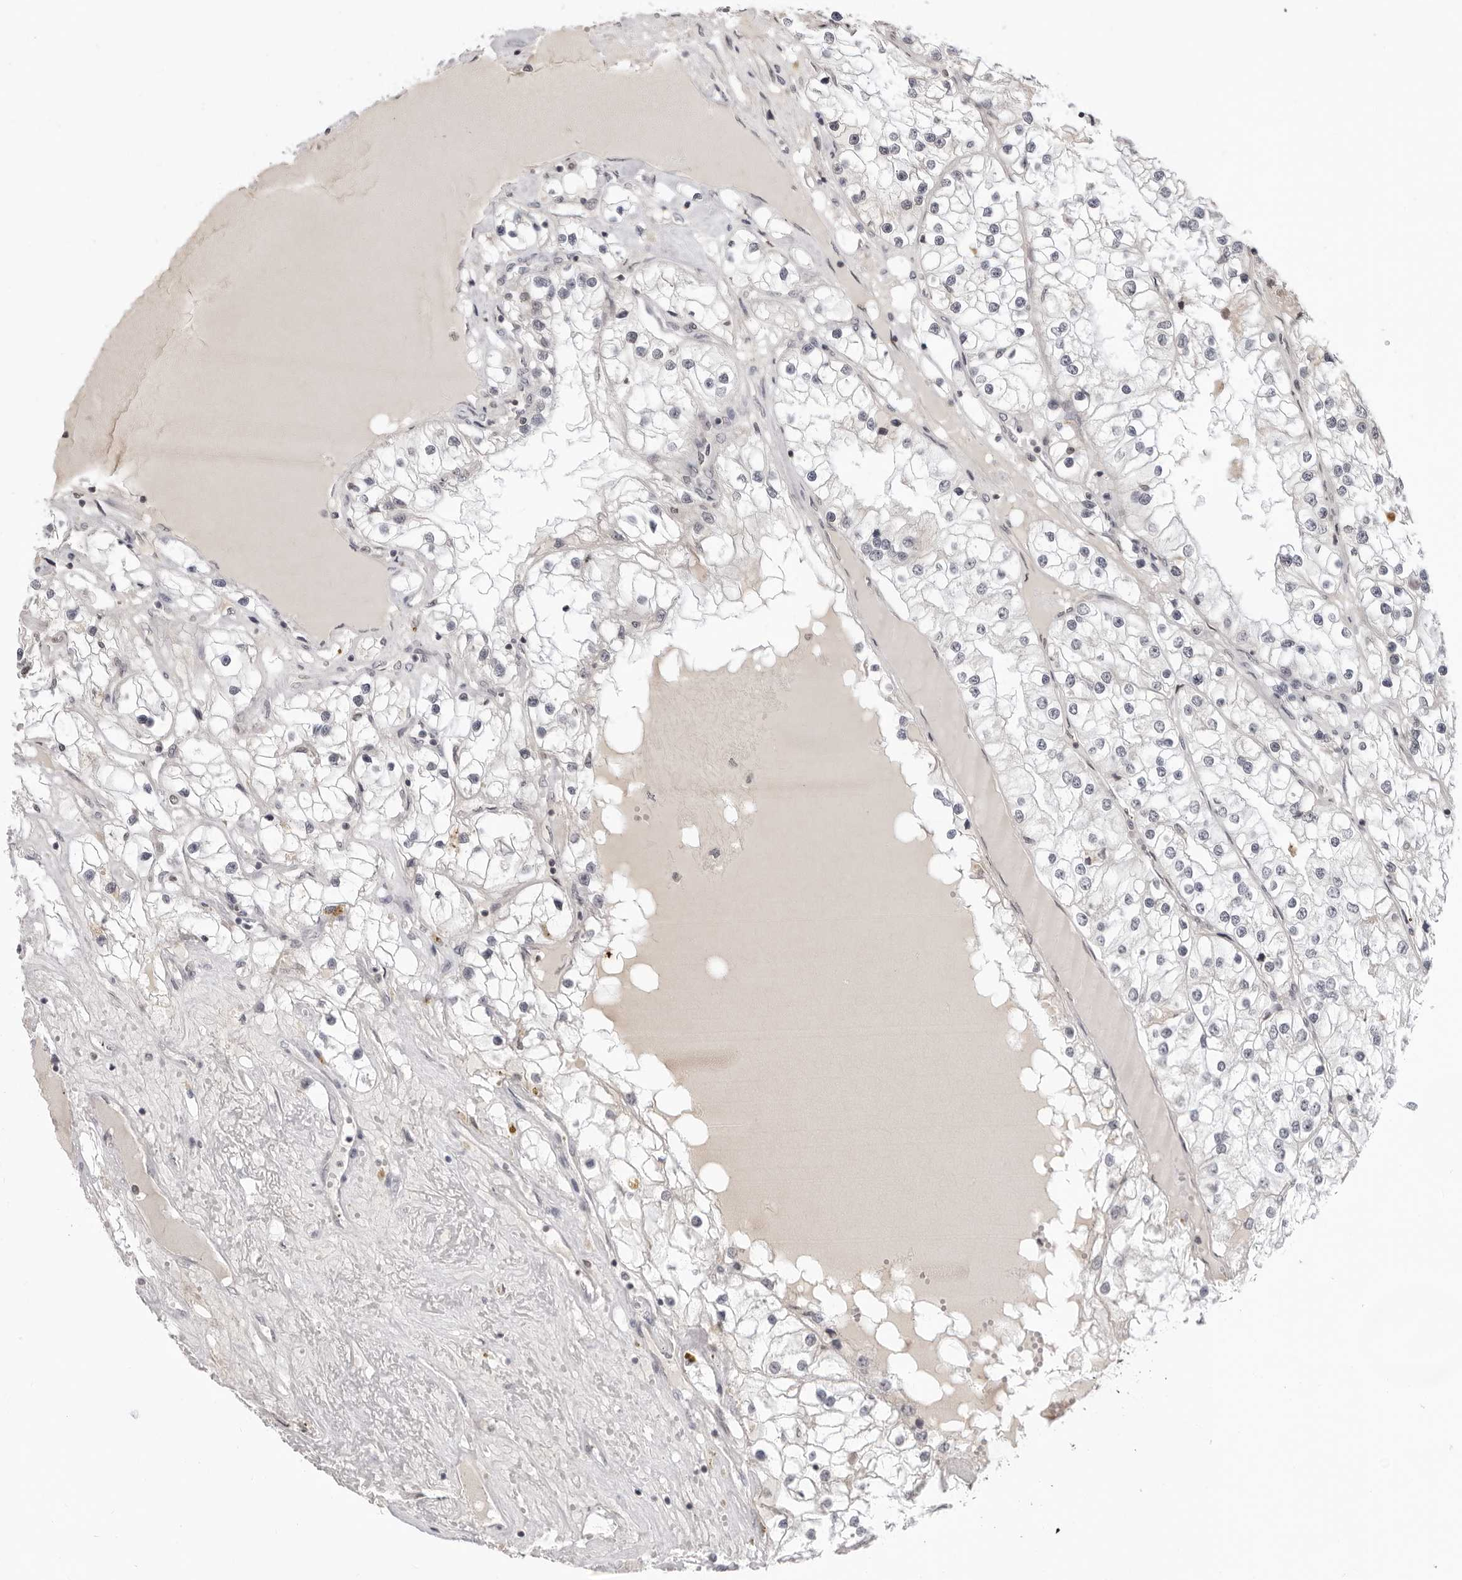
{"staining": {"intensity": "negative", "quantity": "none", "location": "none"}, "tissue": "renal cancer", "cell_type": "Tumor cells", "image_type": "cancer", "snomed": [{"axis": "morphology", "description": "Adenocarcinoma, NOS"}, {"axis": "topography", "description": "Kidney"}], "caption": "IHC photomicrograph of neoplastic tissue: human renal cancer (adenocarcinoma) stained with DAB reveals no significant protein expression in tumor cells.", "gene": "ACP6", "patient": {"sex": "male", "age": 68}}